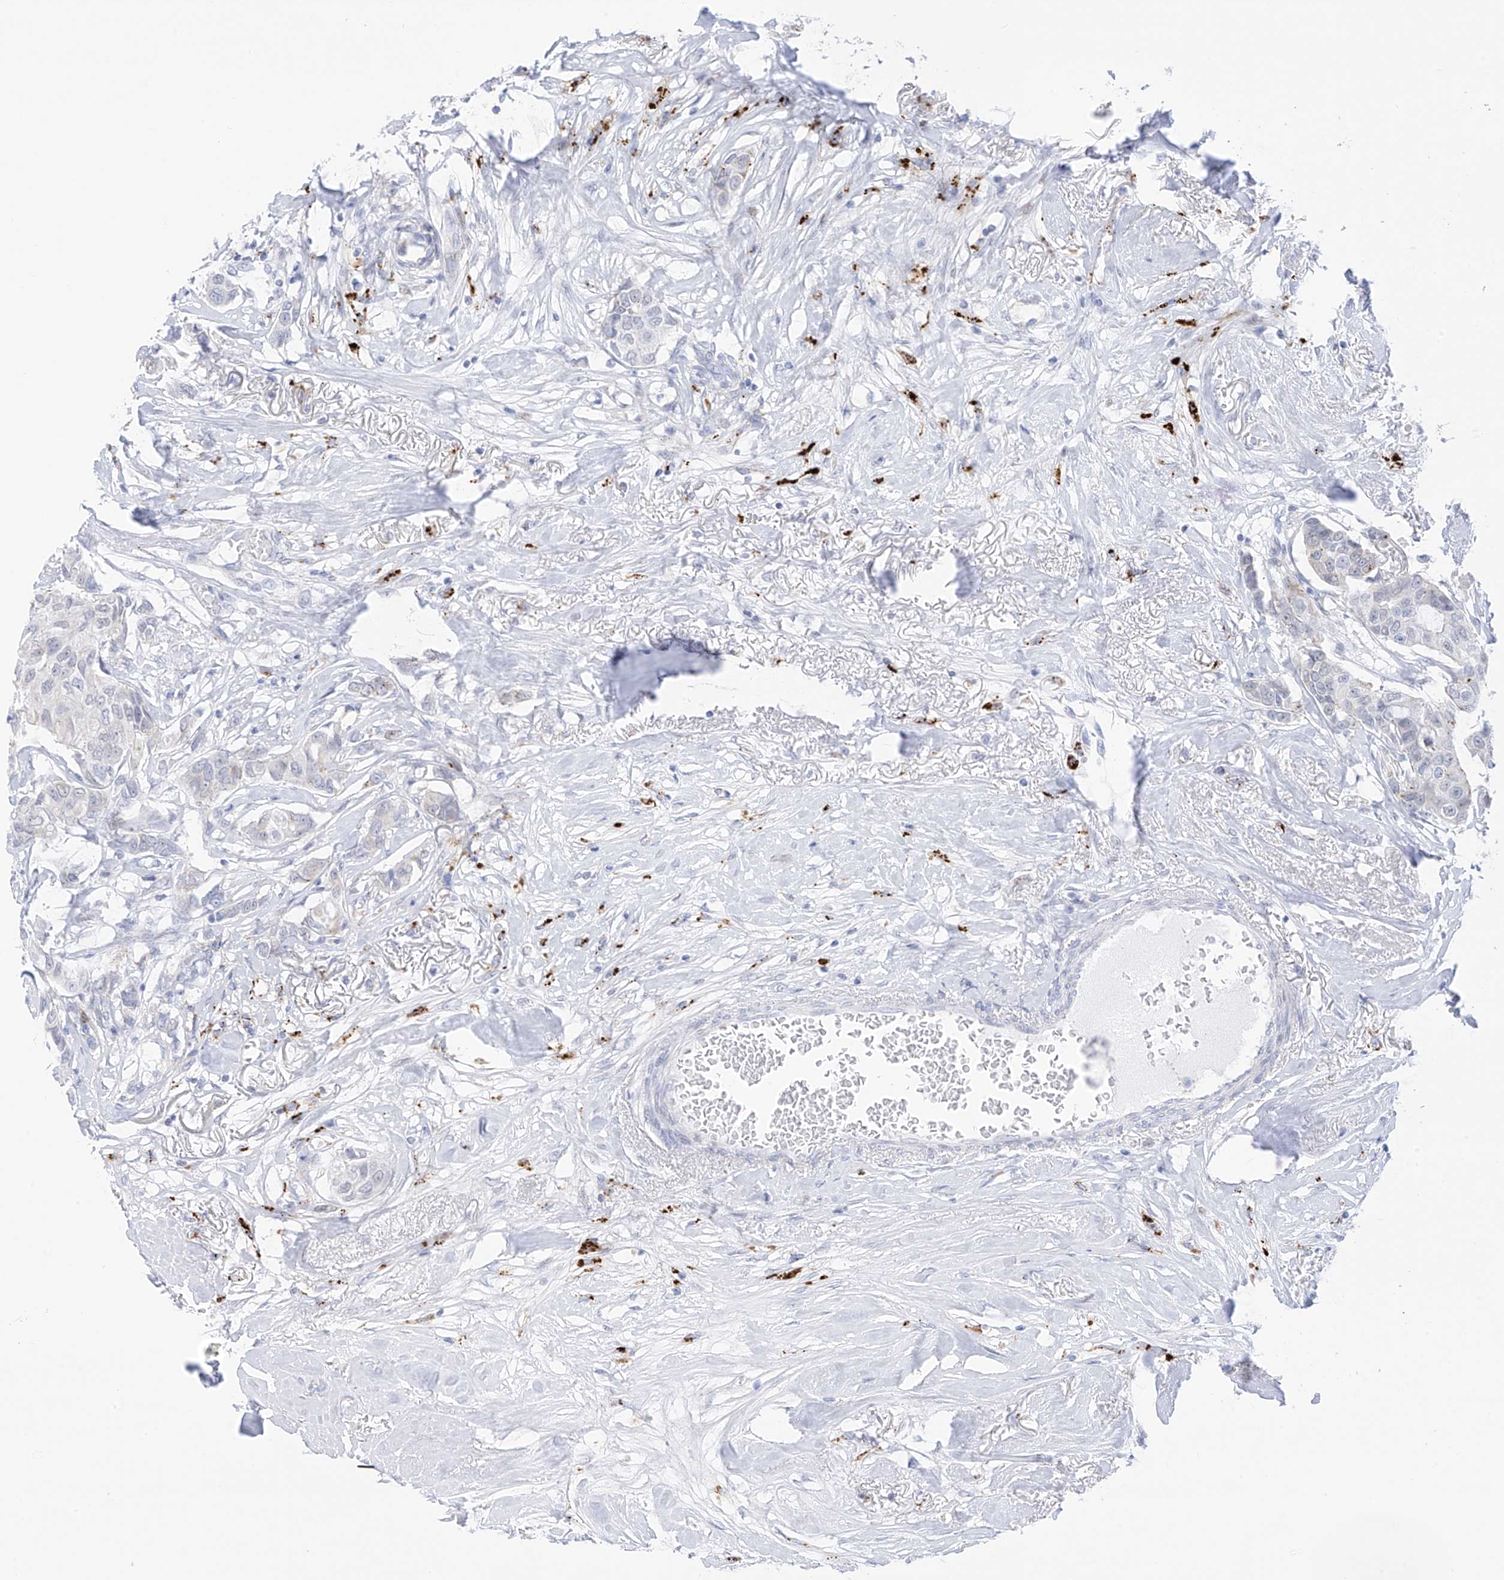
{"staining": {"intensity": "negative", "quantity": "none", "location": "none"}, "tissue": "breast cancer", "cell_type": "Tumor cells", "image_type": "cancer", "snomed": [{"axis": "morphology", "description": "Duct carcinoma"}, {"axis": "topography", "description": "Breast"}], "caption": "Immunohistochemistry image of neoplastic tissue: human breast cancer stained with DAB displays no significant protein positivity in tumor cells. Nuclei are stained in blue.", "gene": "PSPH", "patient": {"sex": "female", "age": 80}}